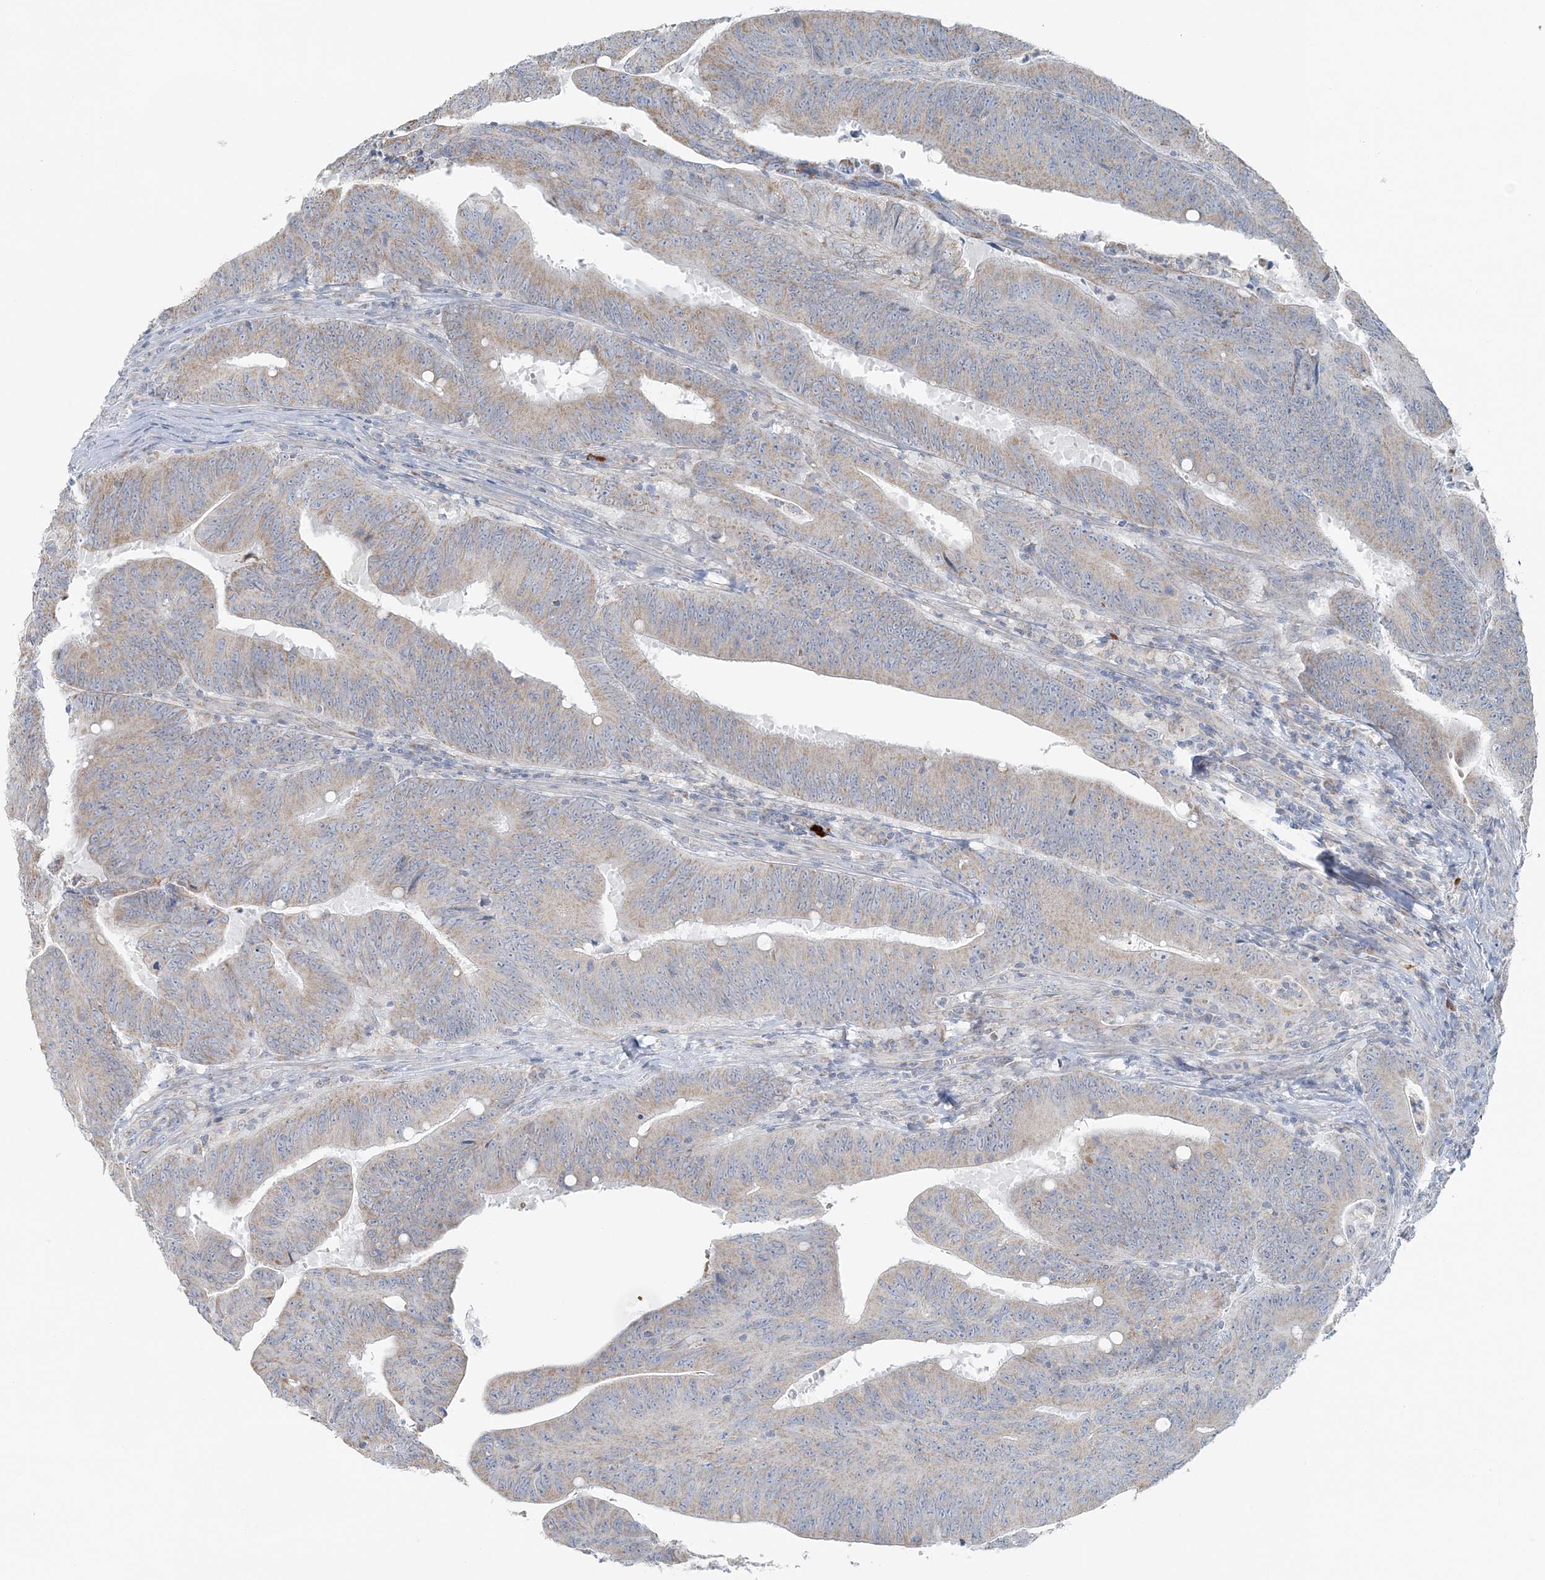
{"staining": {"intensity": "moderate", "quantity": "25%-75%", "location": "cytoplasmic/membranous"}, "tissue": "colorectal cancer", "cell_type": "Tumor cells", "image_type": "cancer", "snomed": [{"axis": "morphology", "description": "Adenocarcinoma, NOS"}, {"axis": "topography", "description": "Colon"}], "caption": "Immunohistochemical staining of human adenocarcinoma (colorectal) shows medium levels of moderate cytoplasmic/membranous staining in about 25%-75% of tumor cells. (DAB IHC, brown staining for protein, blue staining for nuclei).", "gene": "SLC22A16", "patient": {"sex": "male", "age": 45}}